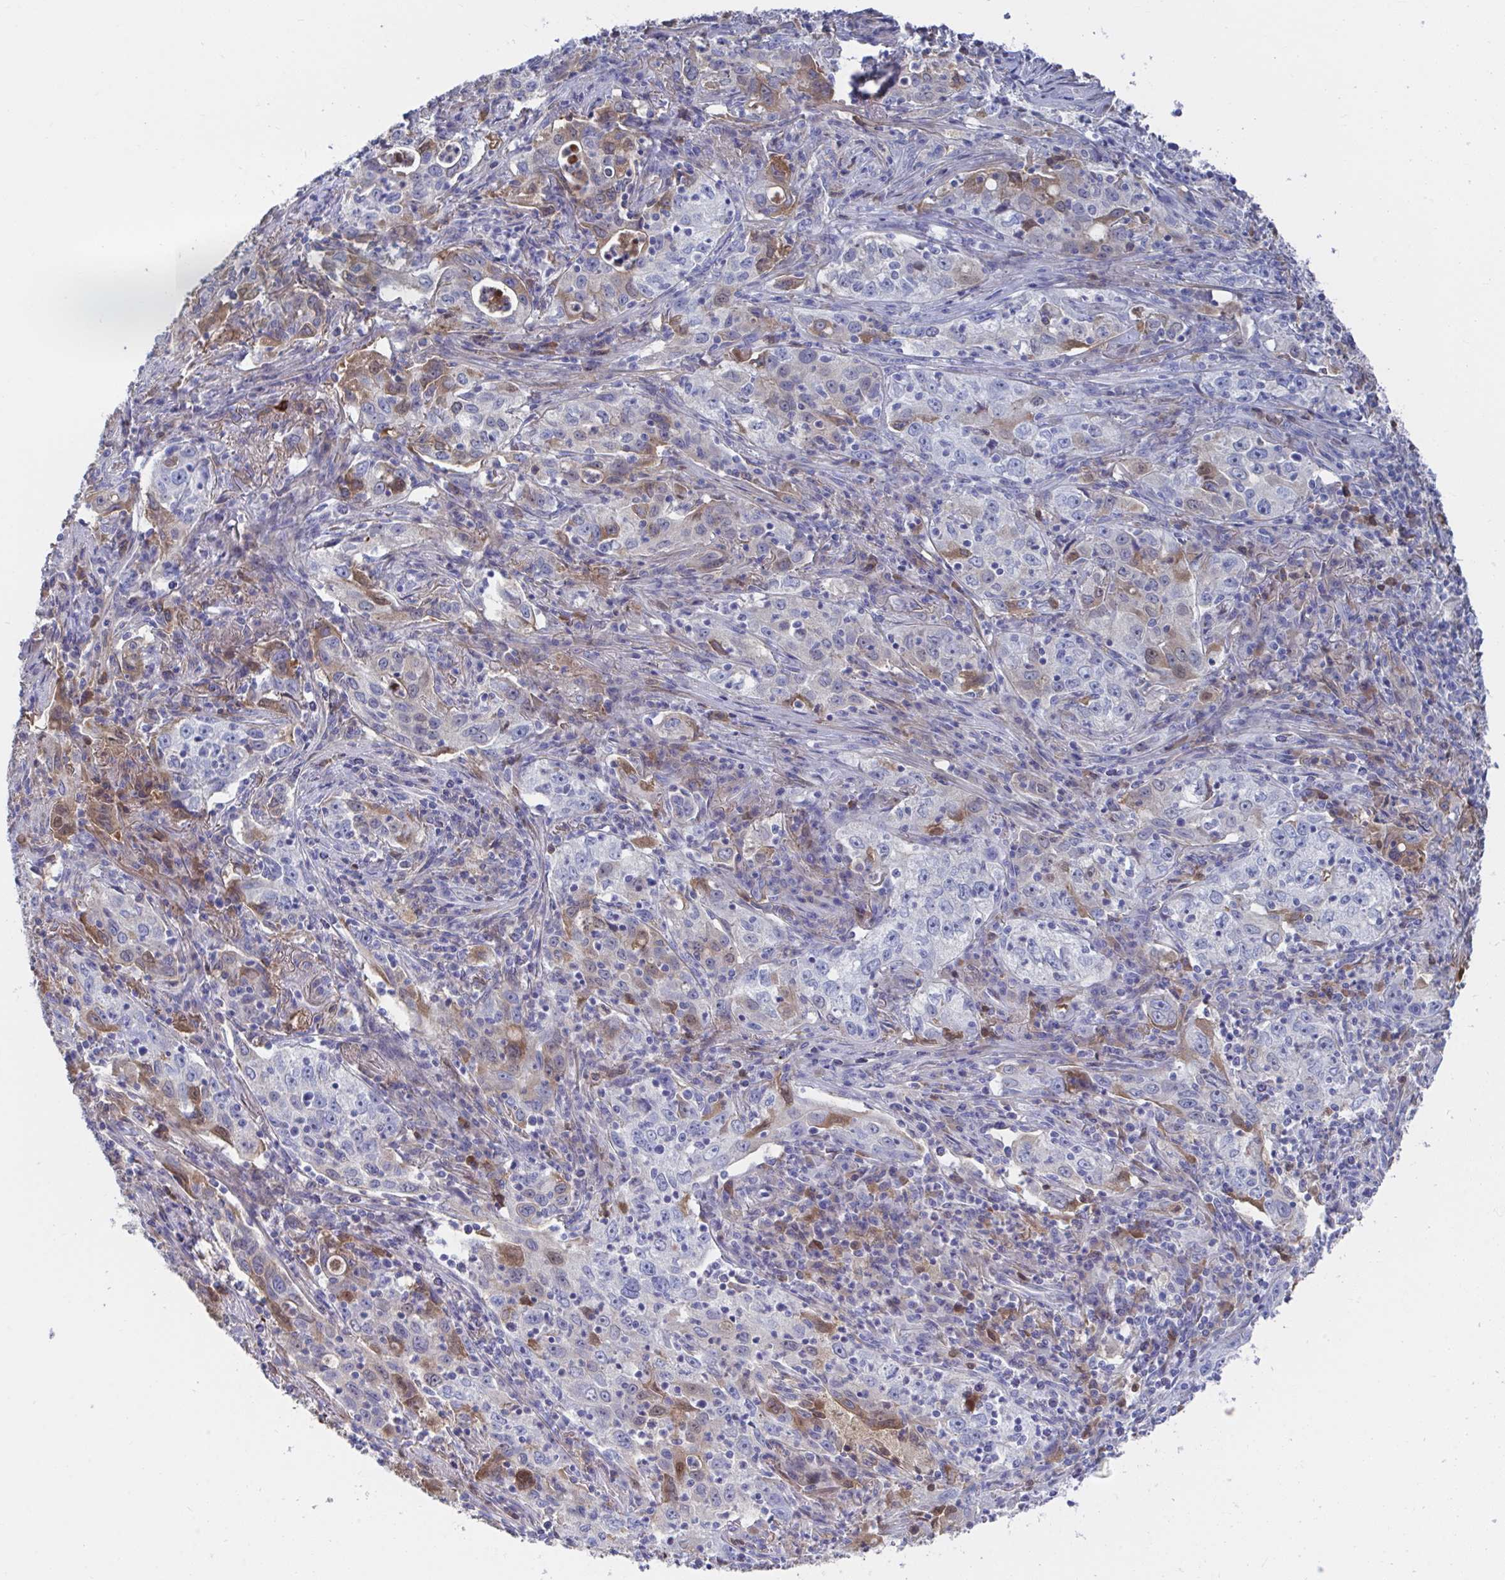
{"staining": {"intensity": "negative", "quantity": "none", "location": "none"}, "tissue": "lung cancer", "cell_type": "Tumor cells", "image_type": "cancer", "snomed": [{"axis": "morphology", "description": "Squamous cell carcinoma, NOS"}, {"axis": "topography", "description": "Lung"}], "caption": "IHC photomicrograph of neoplastic tissue: lung cancer (squamous cell carcinoma) stained with DAB displays no significant protein staining in tumor cells. (Brightfield microscopy of DAB immunohistochemistry (IHC) at high magnification).", "gene": "TNFAIP6", "patient": {"sex": "male", "age": 71}}